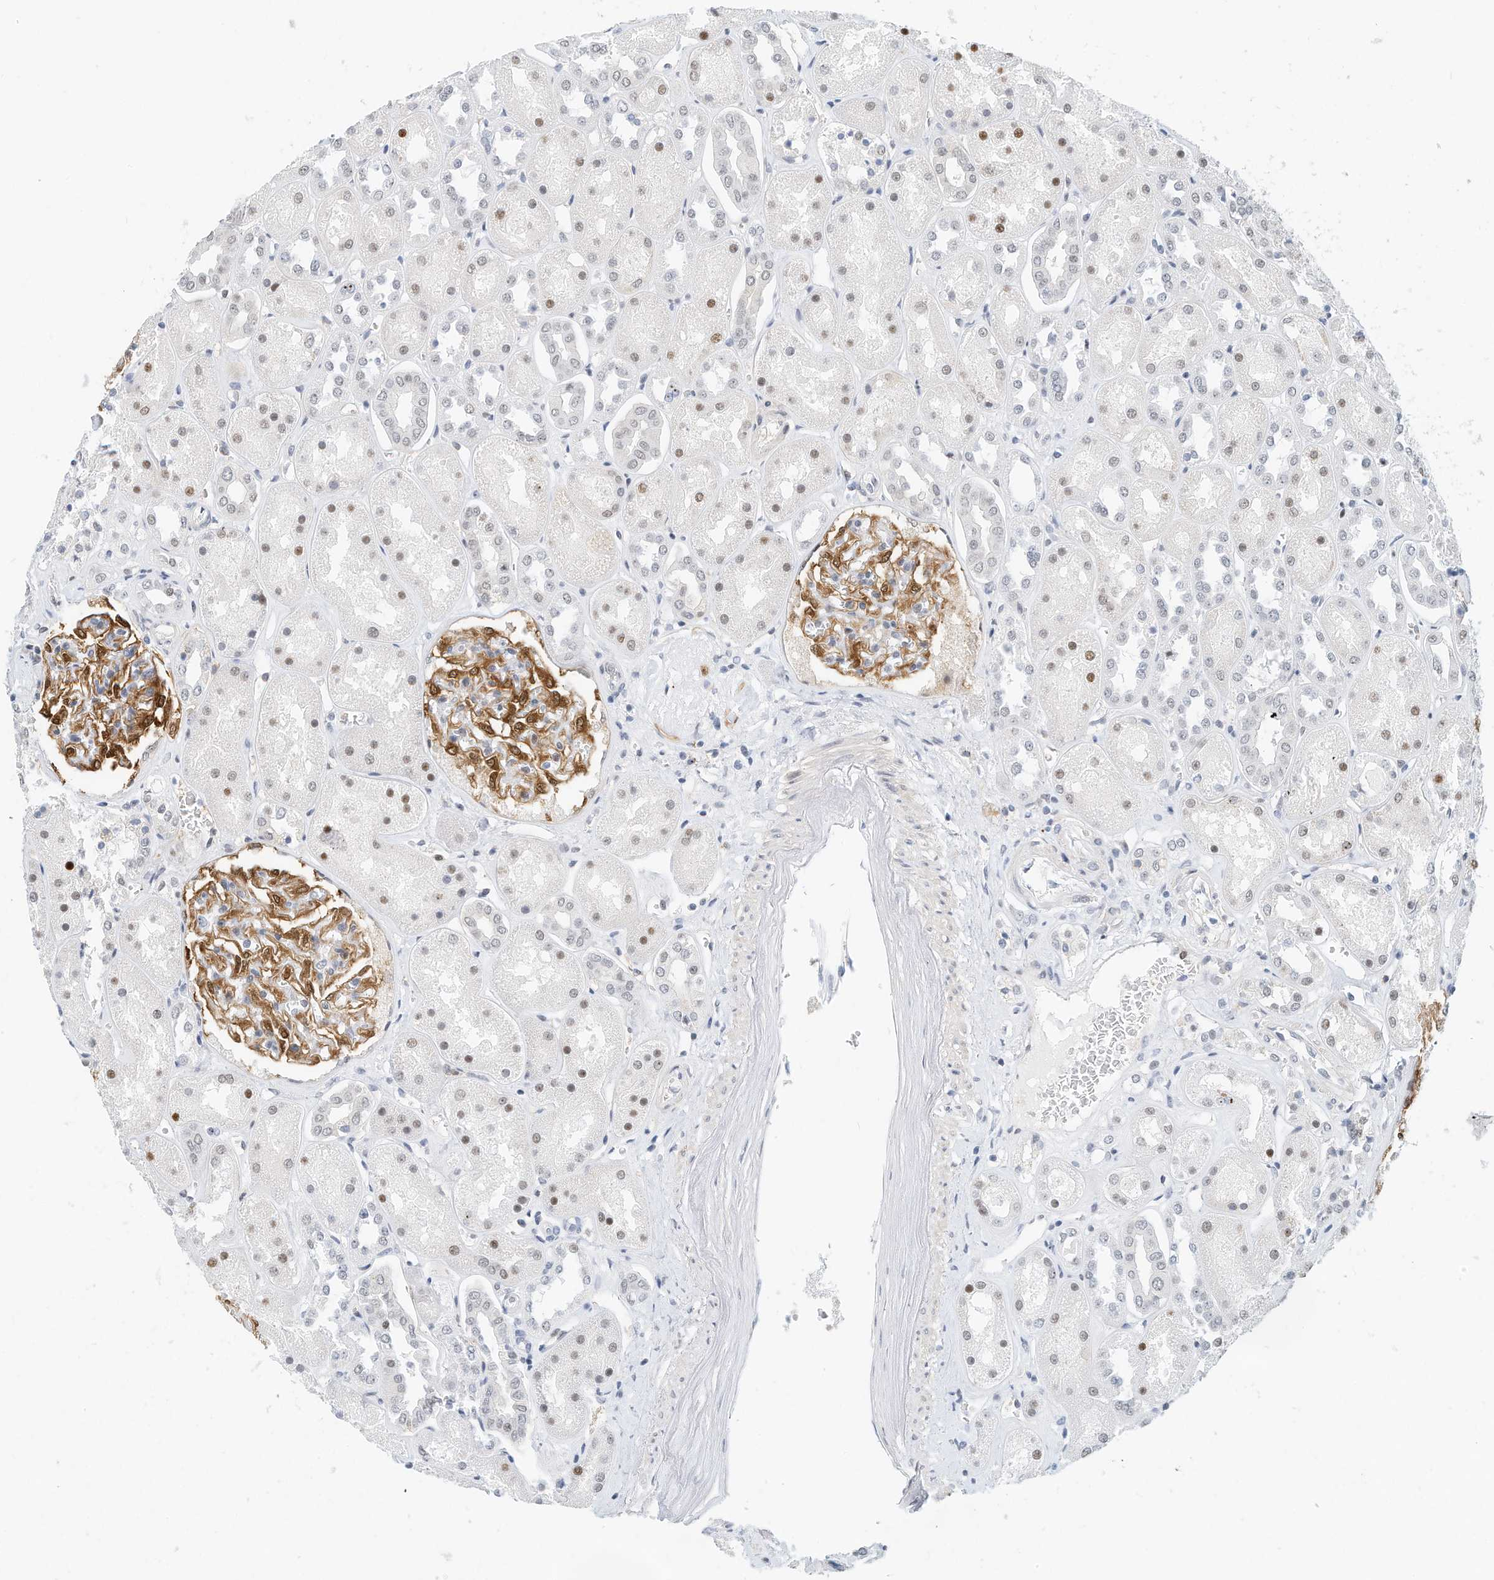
{"staining": {"intensity": "moderate", "quantity": "25%-75%", "location": "cytoplasmic/membranous,nuclear"}, "tissue": "kidney", "cell_type": "Cells in glomeruli", "image_type": "normal", "snomed": [{"axis": "morphology", "description": "Normal tissue, NOS"}, {"axis": "topography", "description": "Kidney"}], "caption": "Moderate cytoplasmic/membranous,nuclear protein expression is identified in approximately 25%-75% of cells in glomeruli in kidney. (Brightfield microscopy of DAB IHC at high magnification).", "gene": "ARHGAP28", "patient": {"sex": "male", "age": 70}}